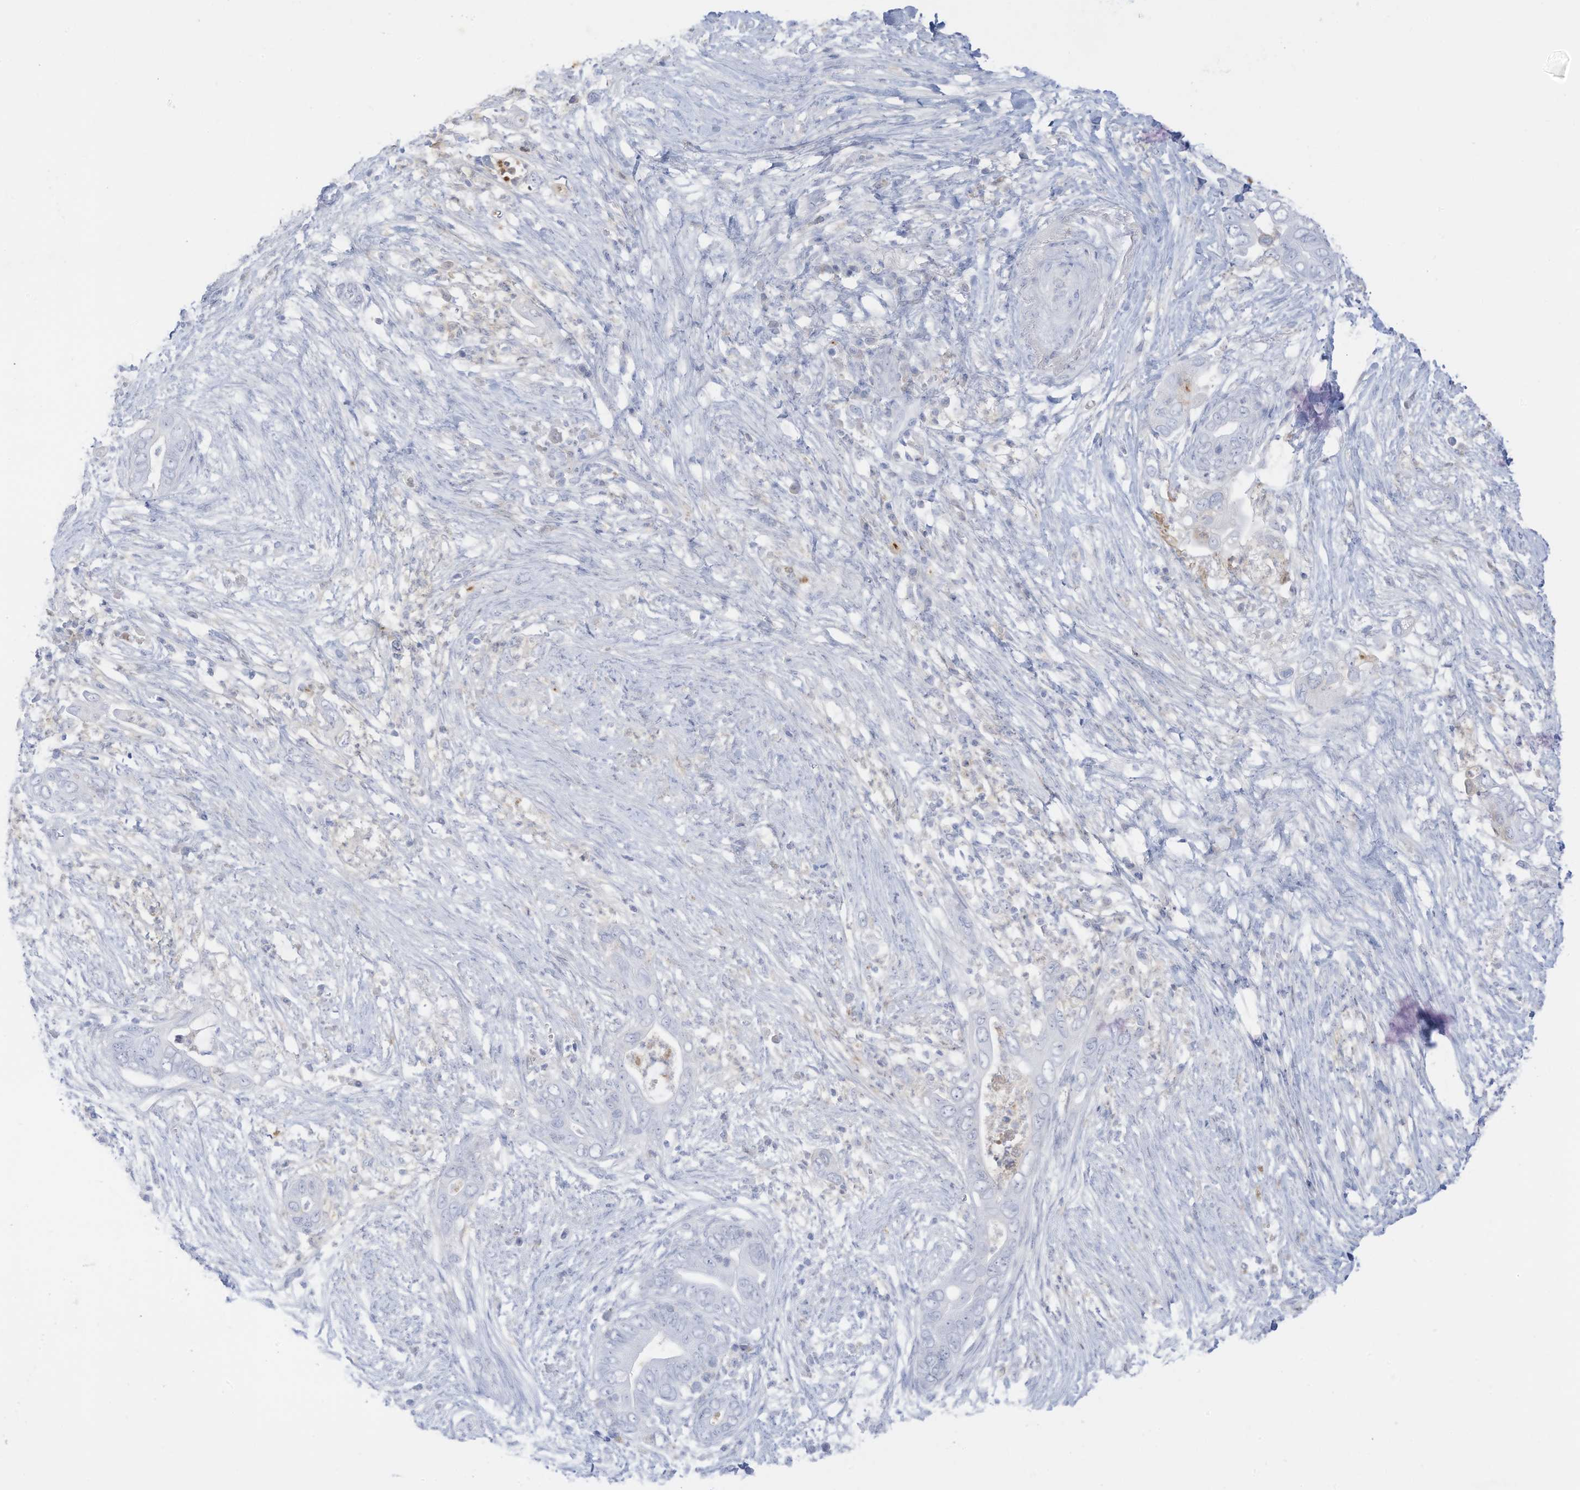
{"staining": {"intensity": "negative", "quantity": "none", "location": "none"}, "tissue": "pancreatic cancer", "cell_type": "Tumor cells", "image_type": "cancer", "snomed": [{"axis": "morphology", "description": "Adenocarcinoma, NOS"}, {"axis": "topography", "description": "Pancreas"}], "caption": "DAB (3,3'-diaminobenzidine) immunohistochemical staining of pancreatic cancer reveals no significant positivity in tumor cells.", "gene": "HSD17B13", "patient": {"sex": "male", "age": 75}}